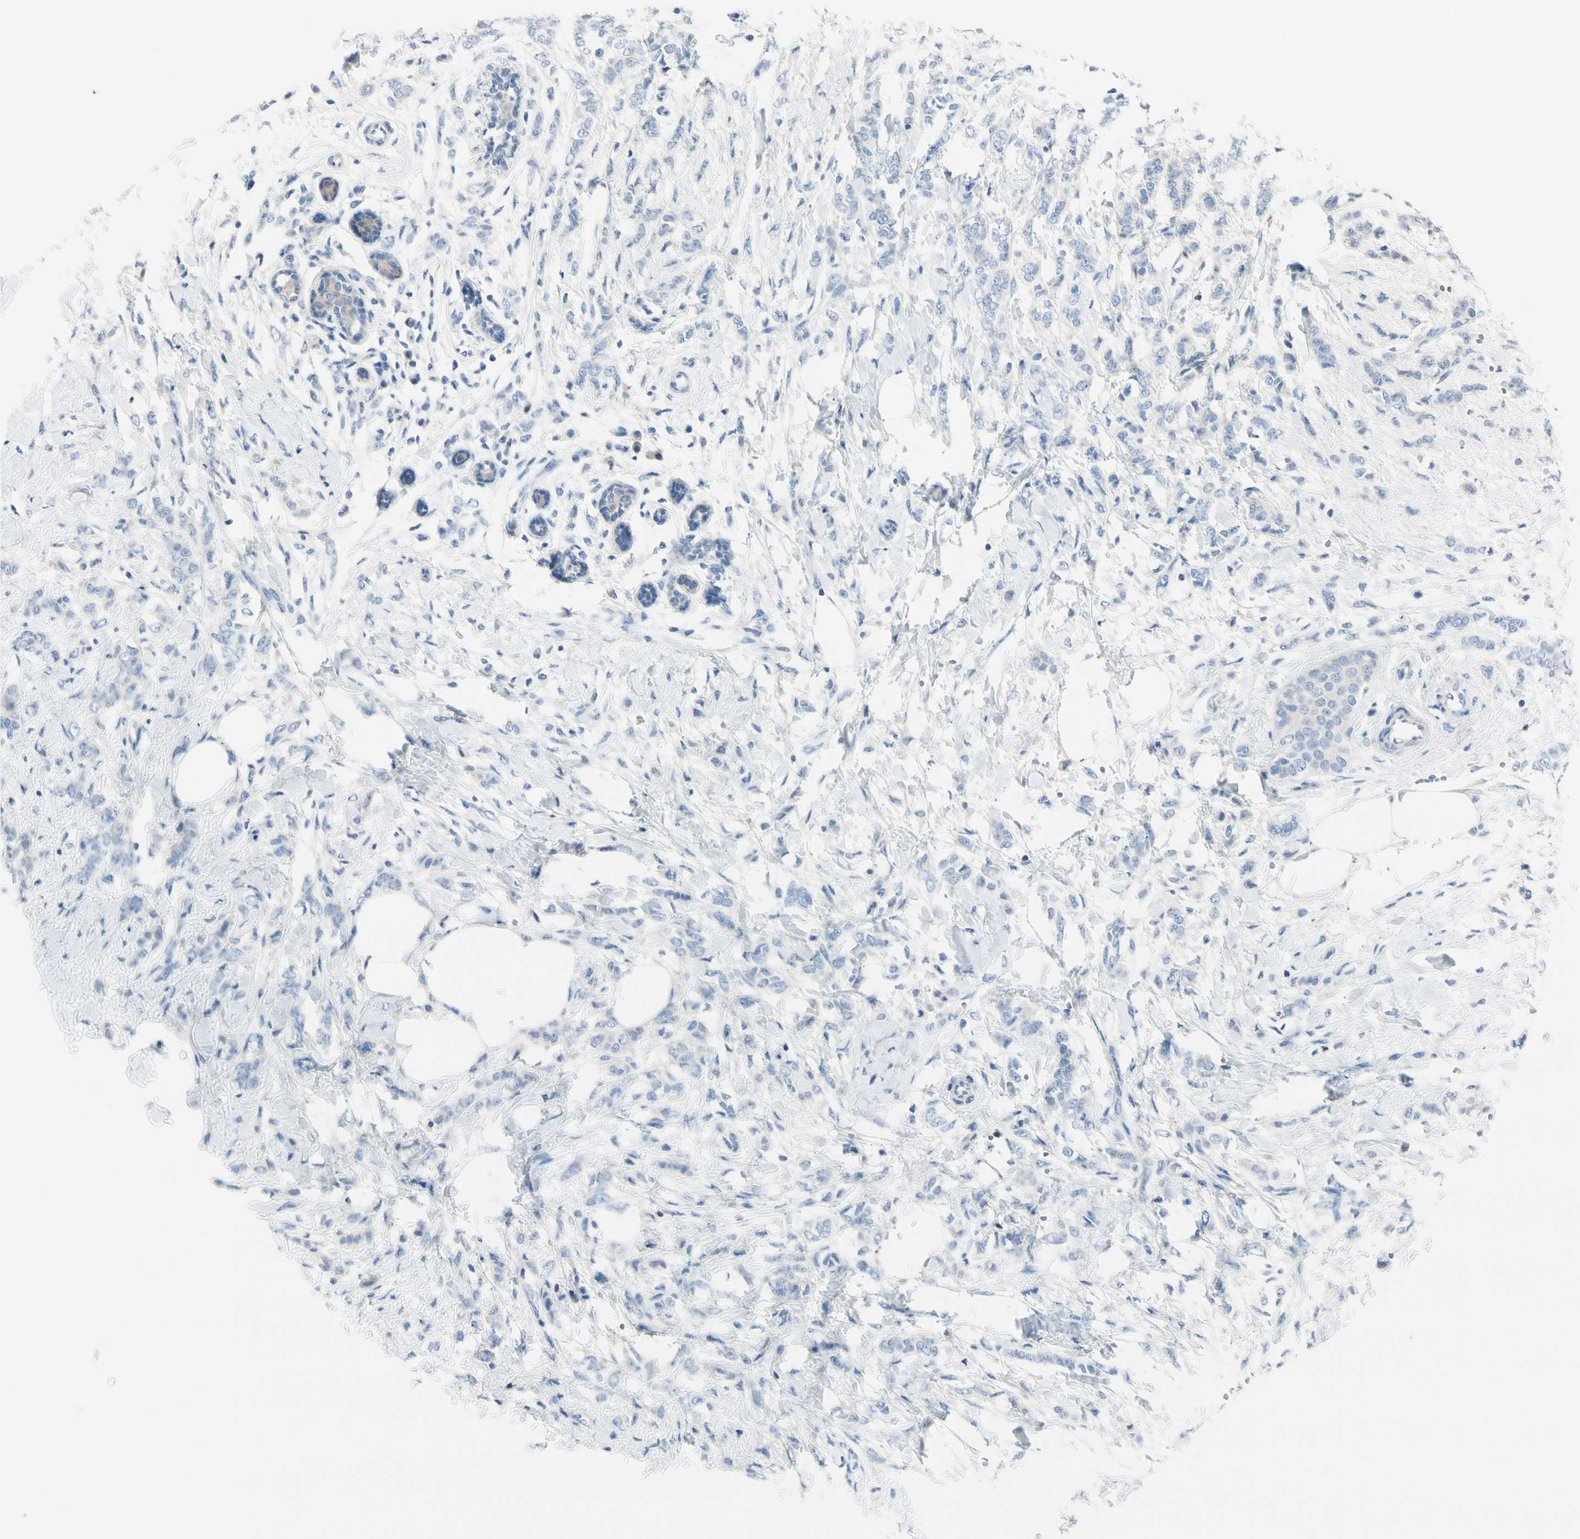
{"staining": {"intensity": "negative", "quantity": "none", "location": "none"}, "tissue": "breast cancer", "cell_type": "Tumor cells", "image_type": "cancer", "snomed": [{"axis": "morphology", "description": "Lobular carcinoma, in situ"}, {"axis": "morphology", "description": "Lobular carcinoma"}, {"axis": "topography", "description": "Breast"}], "caption": "Immunohistochemistry (IHC) histopathology image of human lobular carcinoma (breast) stained for a protein (brown), which displays no positivity in tumor cells.", "gene": "PEBP1", "patient": {"sex": "female", "age": 41}}